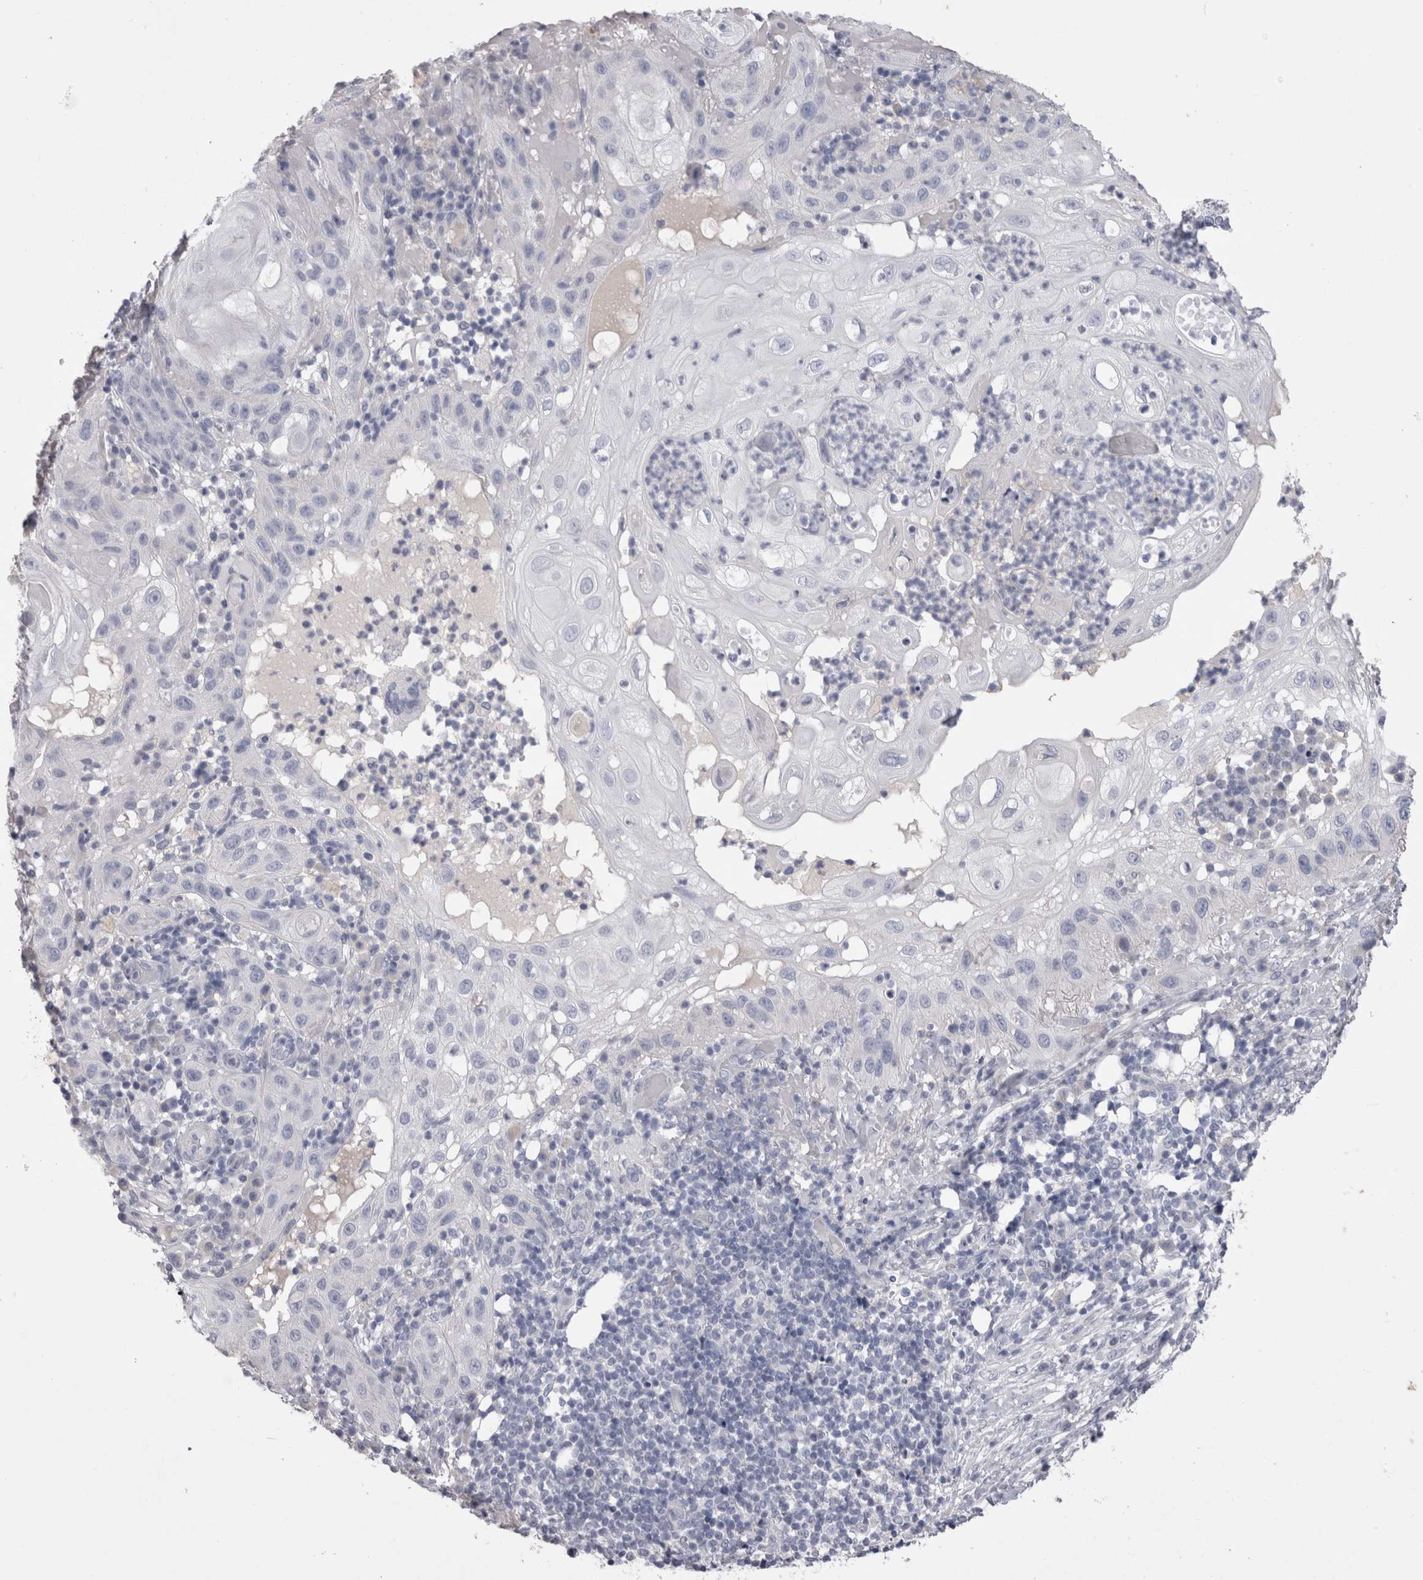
{"staining": {"intensity": "negative", "quantity": "none", "location": "none"}, "tissue": "skin cancer", "cell_type": "Tumor cells", "image_type": "cancer", "snomed": [{"axis": "morphology", "description": "Normal tissue, NOS"}, {"axis": "morphology", "description": "Squamous cell carcinoma, NOS"}, {"axis": "topography", "description": "Skin"}], "caption": "DAB (3,3'-diaminobenzidine) immunohistochemical staining of skin cancer (squamous cell carcinoma) reveals no significant positivity in tumor cells.", "gene": "ADAM2", "patient": {"sex": "female", "age": 96}}